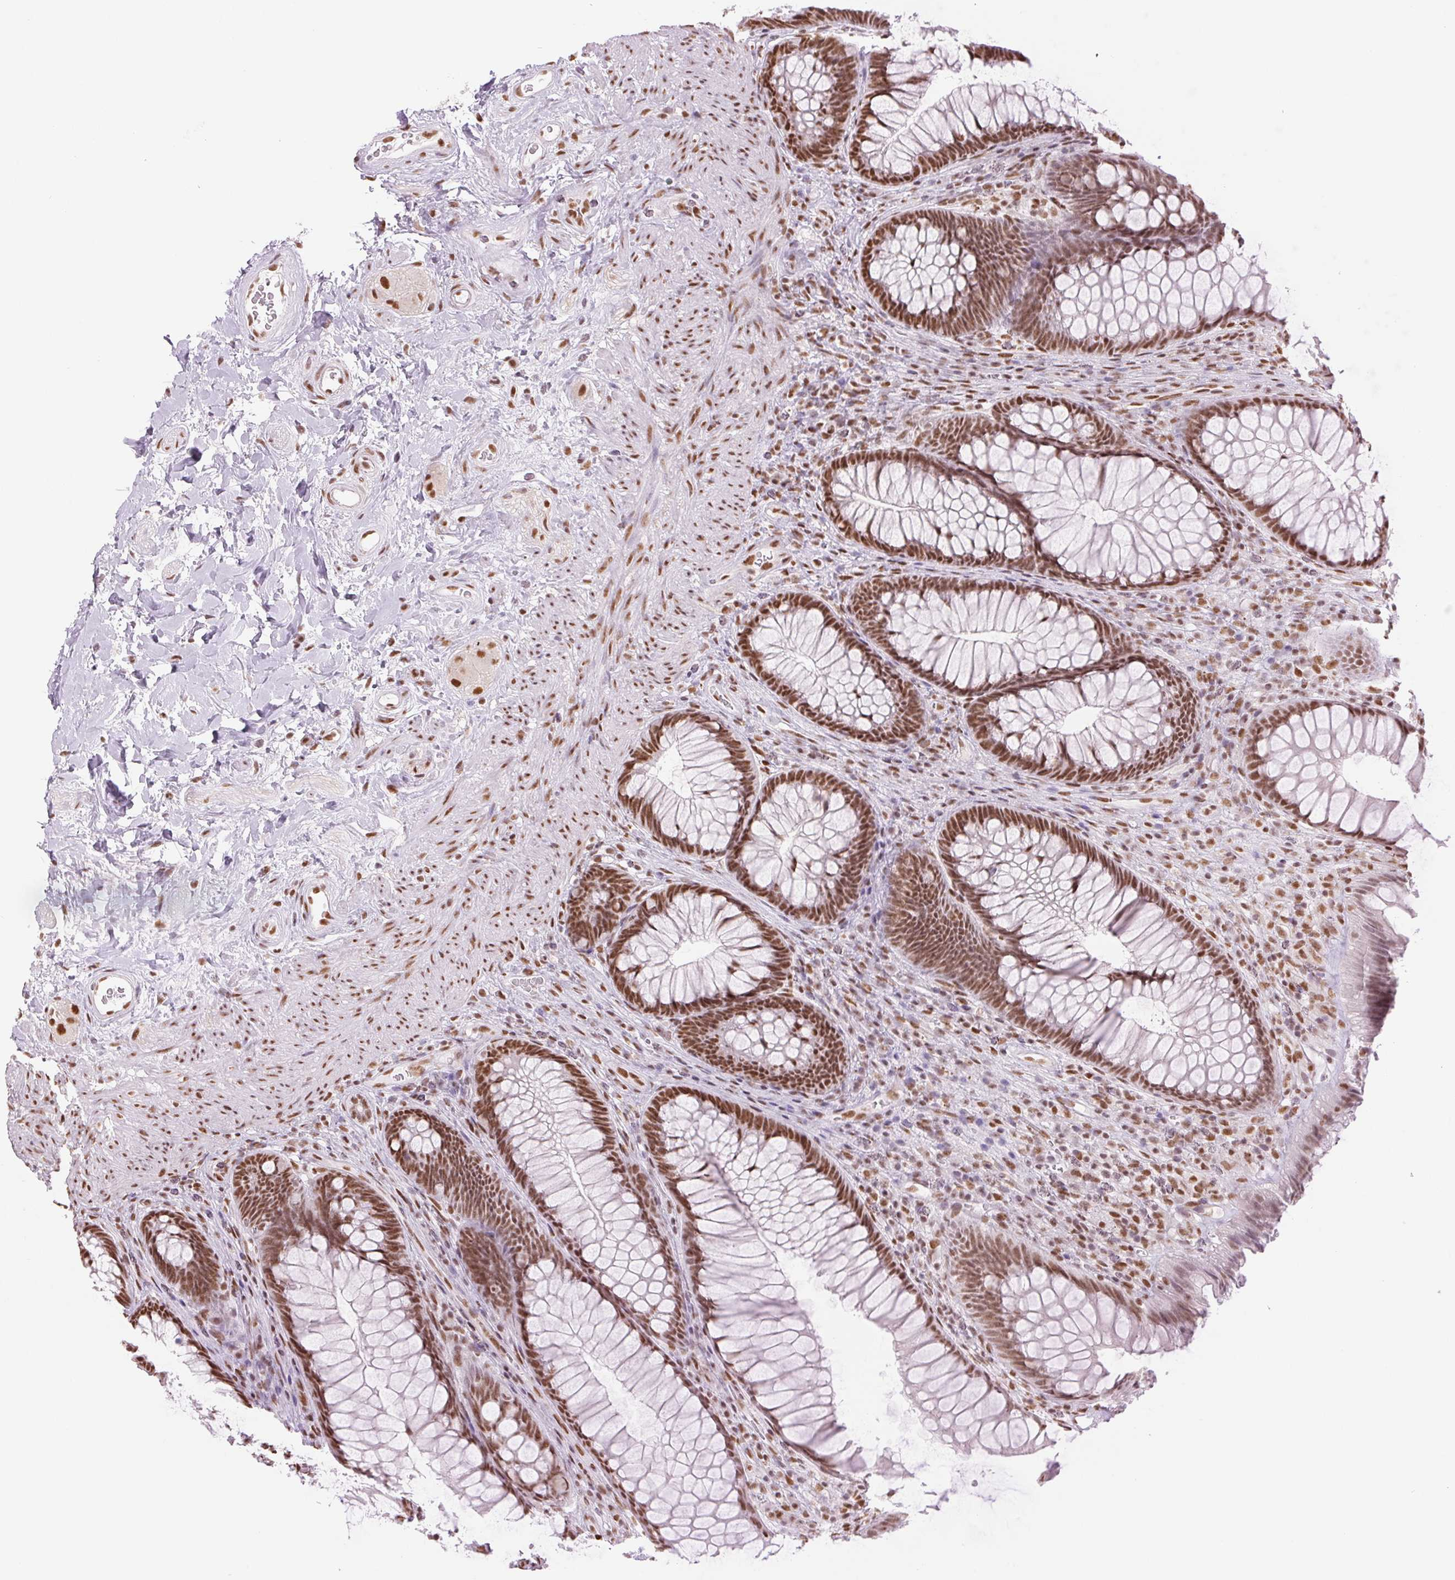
{"staining": {"intensity": "strong", "quantity": ">75%", "location": "nuclear"}, "tissue": "rectum", "cell_type": "Glandular cells", "image_type": "normal", "snomed": [{"axis": "morphology", "description": "Normal tissue, NOS"}, {"axis": "topography", "description": "Smooth muscle"}, {"axis": "topography", "description": "Rectum"}], "caption": "Glandular cells show strong nuclear positivity in approximately >75% of cells in normal rectum.", "gene": "ZFR2", "patient": {"sex": "male", "age": 53}}